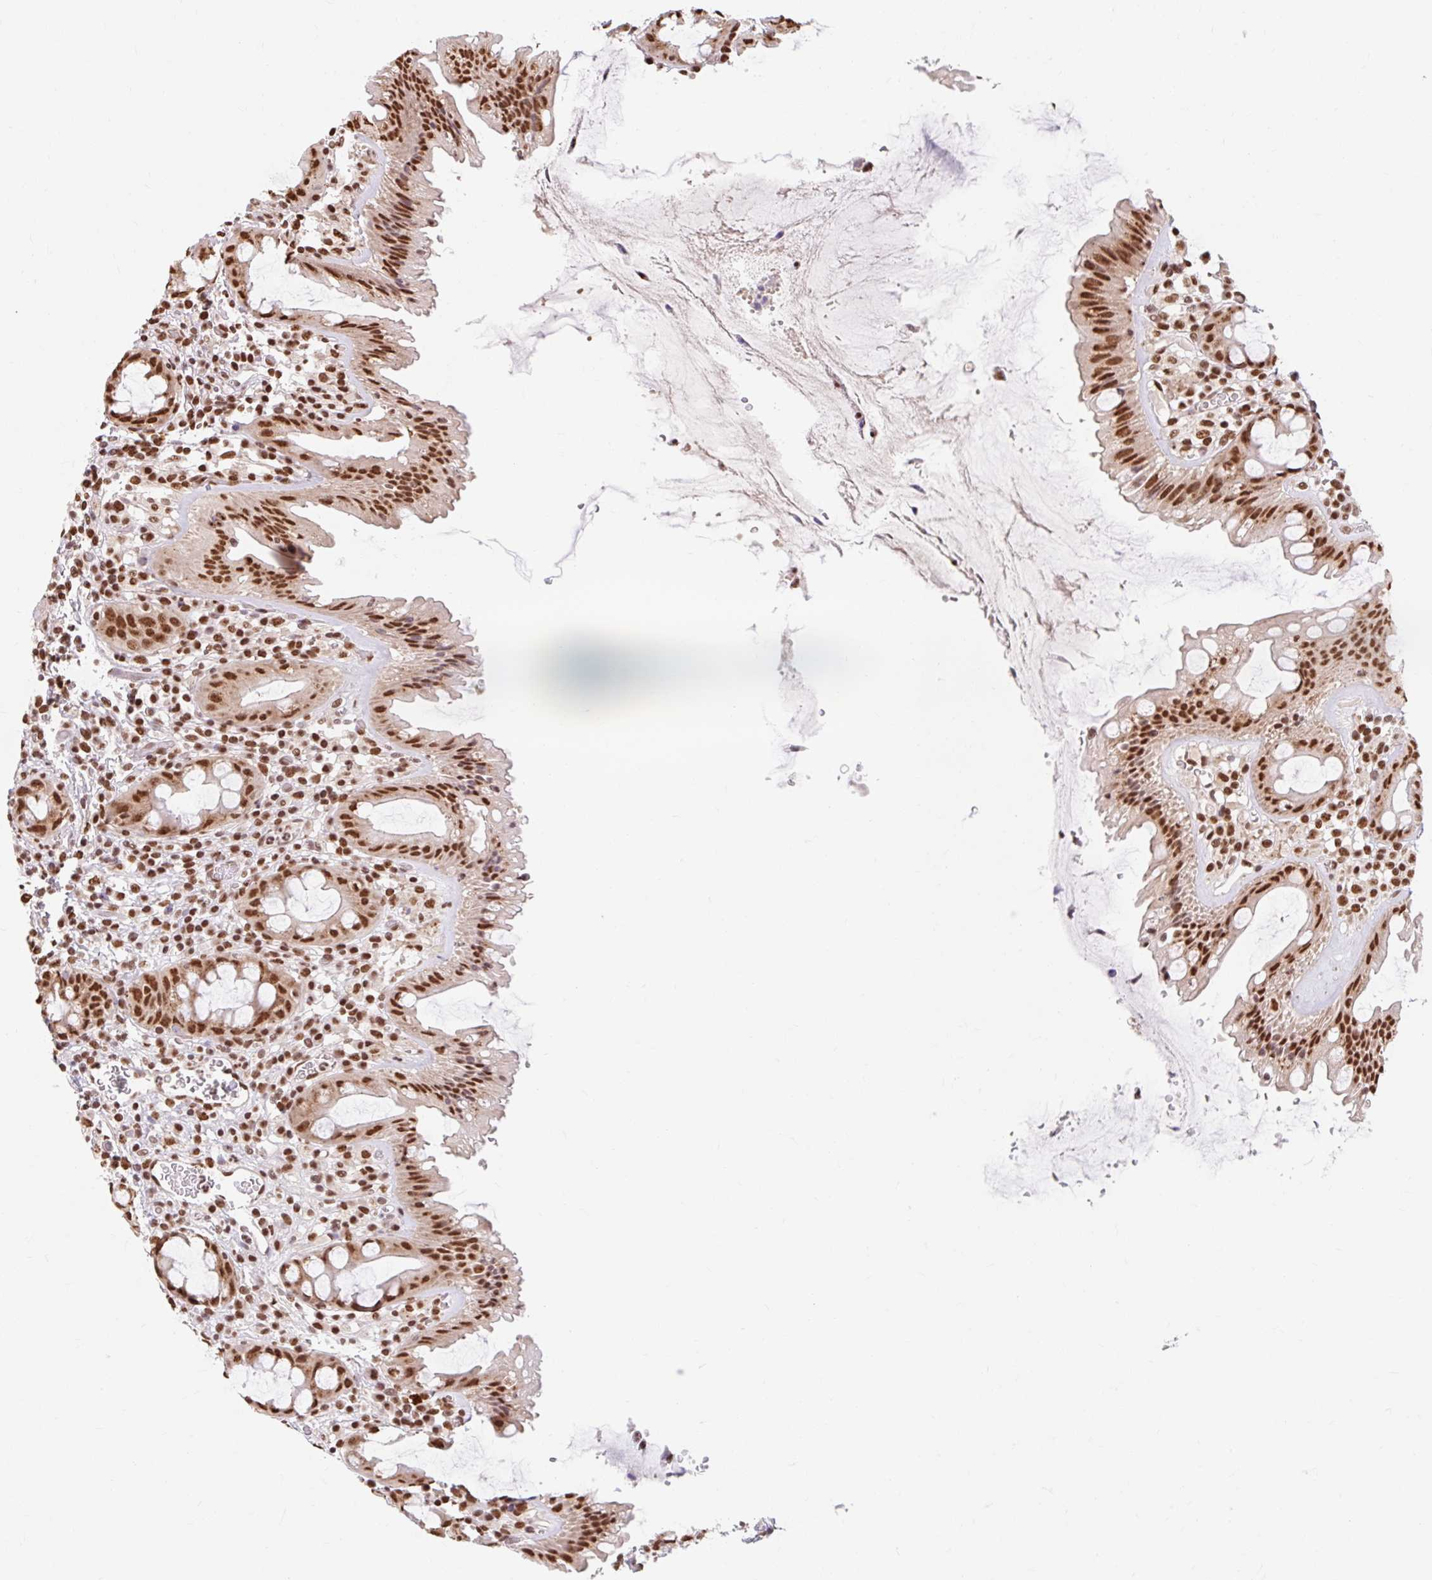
{"staining": {"intensity": "strong", "quantity": ">75%", "location": "nuclear"}, "tissue": "rectum", "cell_type": "Glandular cells", "image_type": "normal", "snomed": [{"axis": "morphology", "description": "Normal tissue, NOS"}, {"axis": "topography", "description": "Rectum"}], "caption": "DAB (3,3'-diaminobenzidine) immunohistochemical staining of normal human rectum displays strong nuclear protein positivity in approximately >75% of glandular cells. (IHC, brightfield microscopy, high magnification).", "gene": "BICRA", "patient": {"sex": "female", "age": 57}}